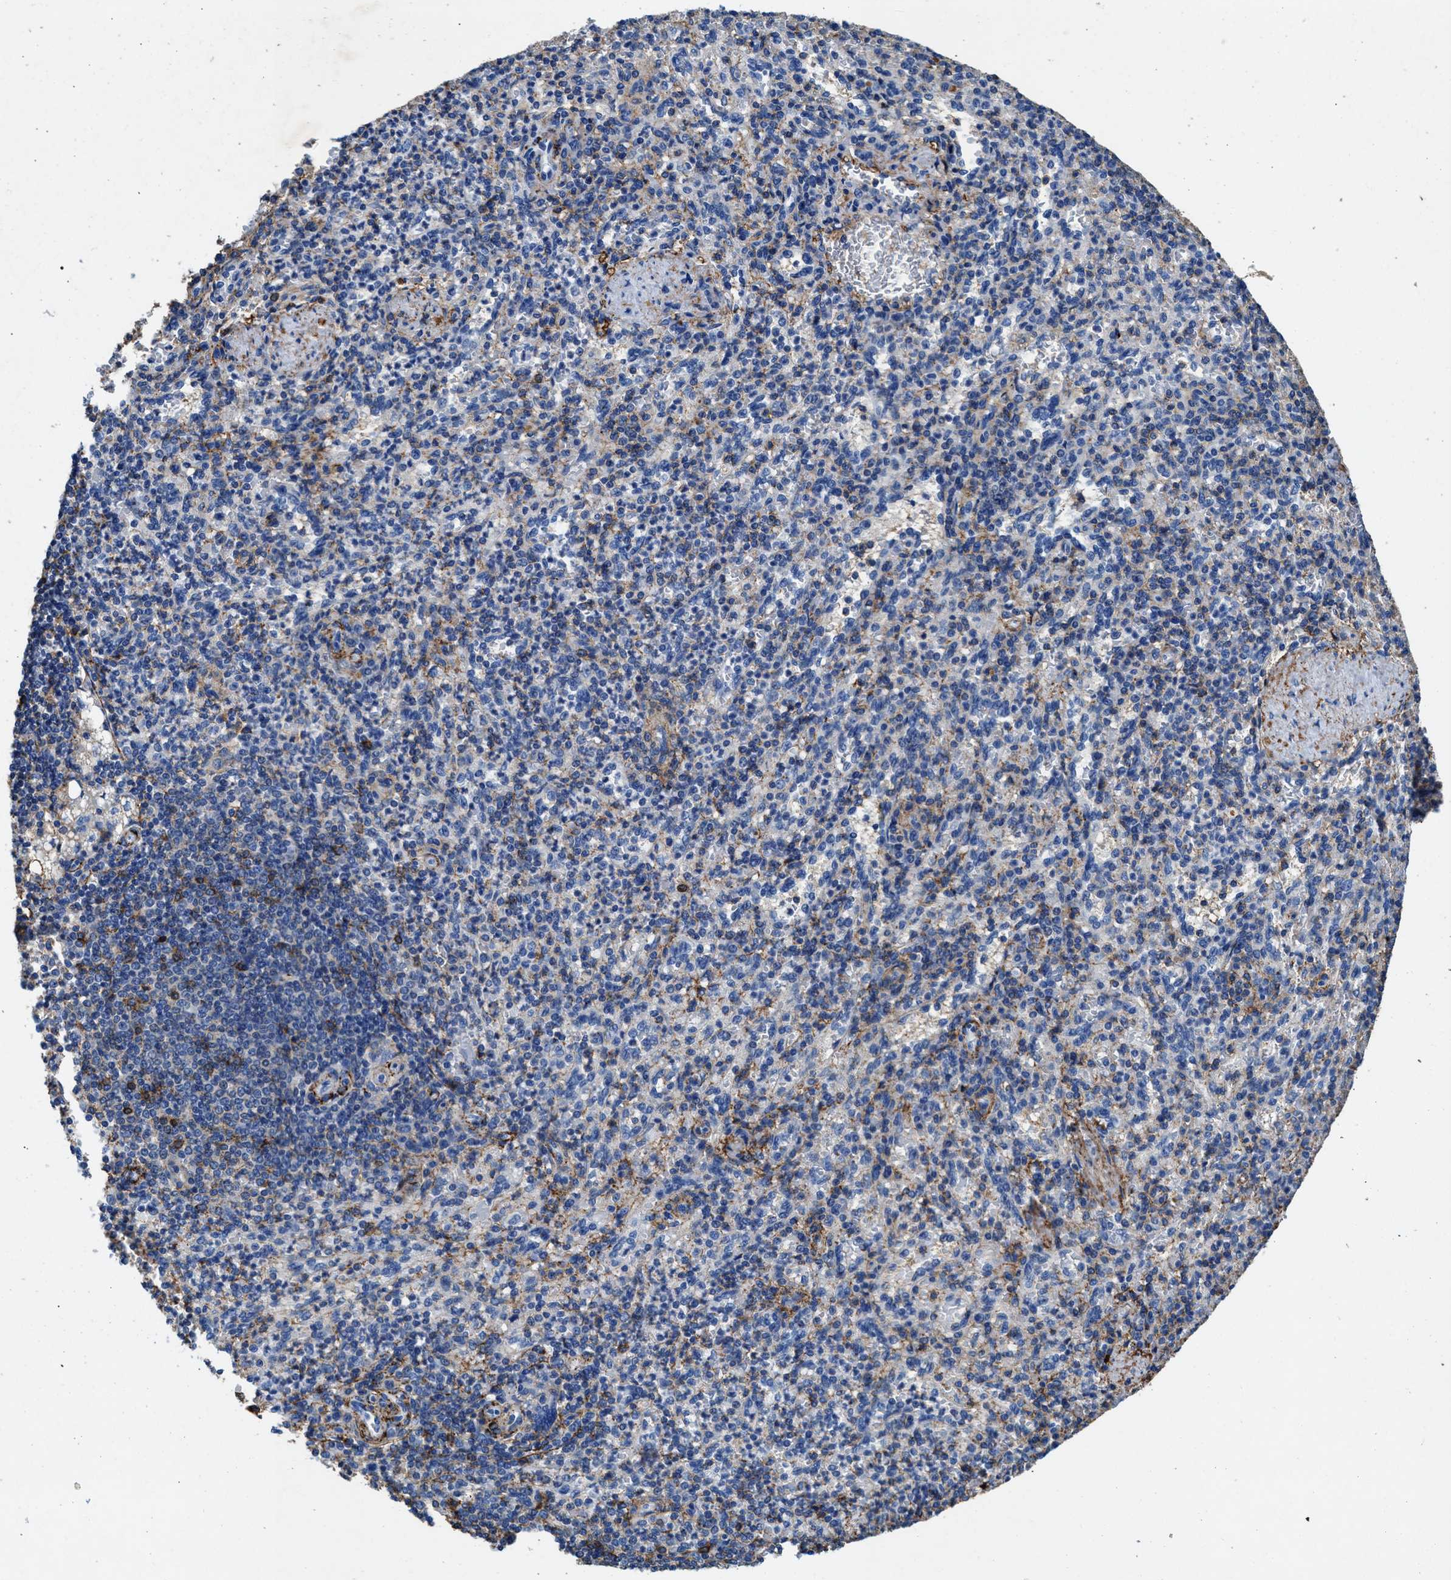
{"staining": {"intensity": "weak", "quantity": "<25%", "location": "cytoplasmic/membranous"}, "tissue": "spleen", "cell_type": "Cells in red pulp", "image_type": "normal", "snomed": [{"axis": "morphology", "description": "Normal tissue, NOS"}, {"axis": "topography", "description": "Spleen"}], "caption": "Micrograph shows no protein positivity in cells in red pulp of normal spleen.", "gene": "KCNQ4", "patient": {"sex": "female", "age": 74}}